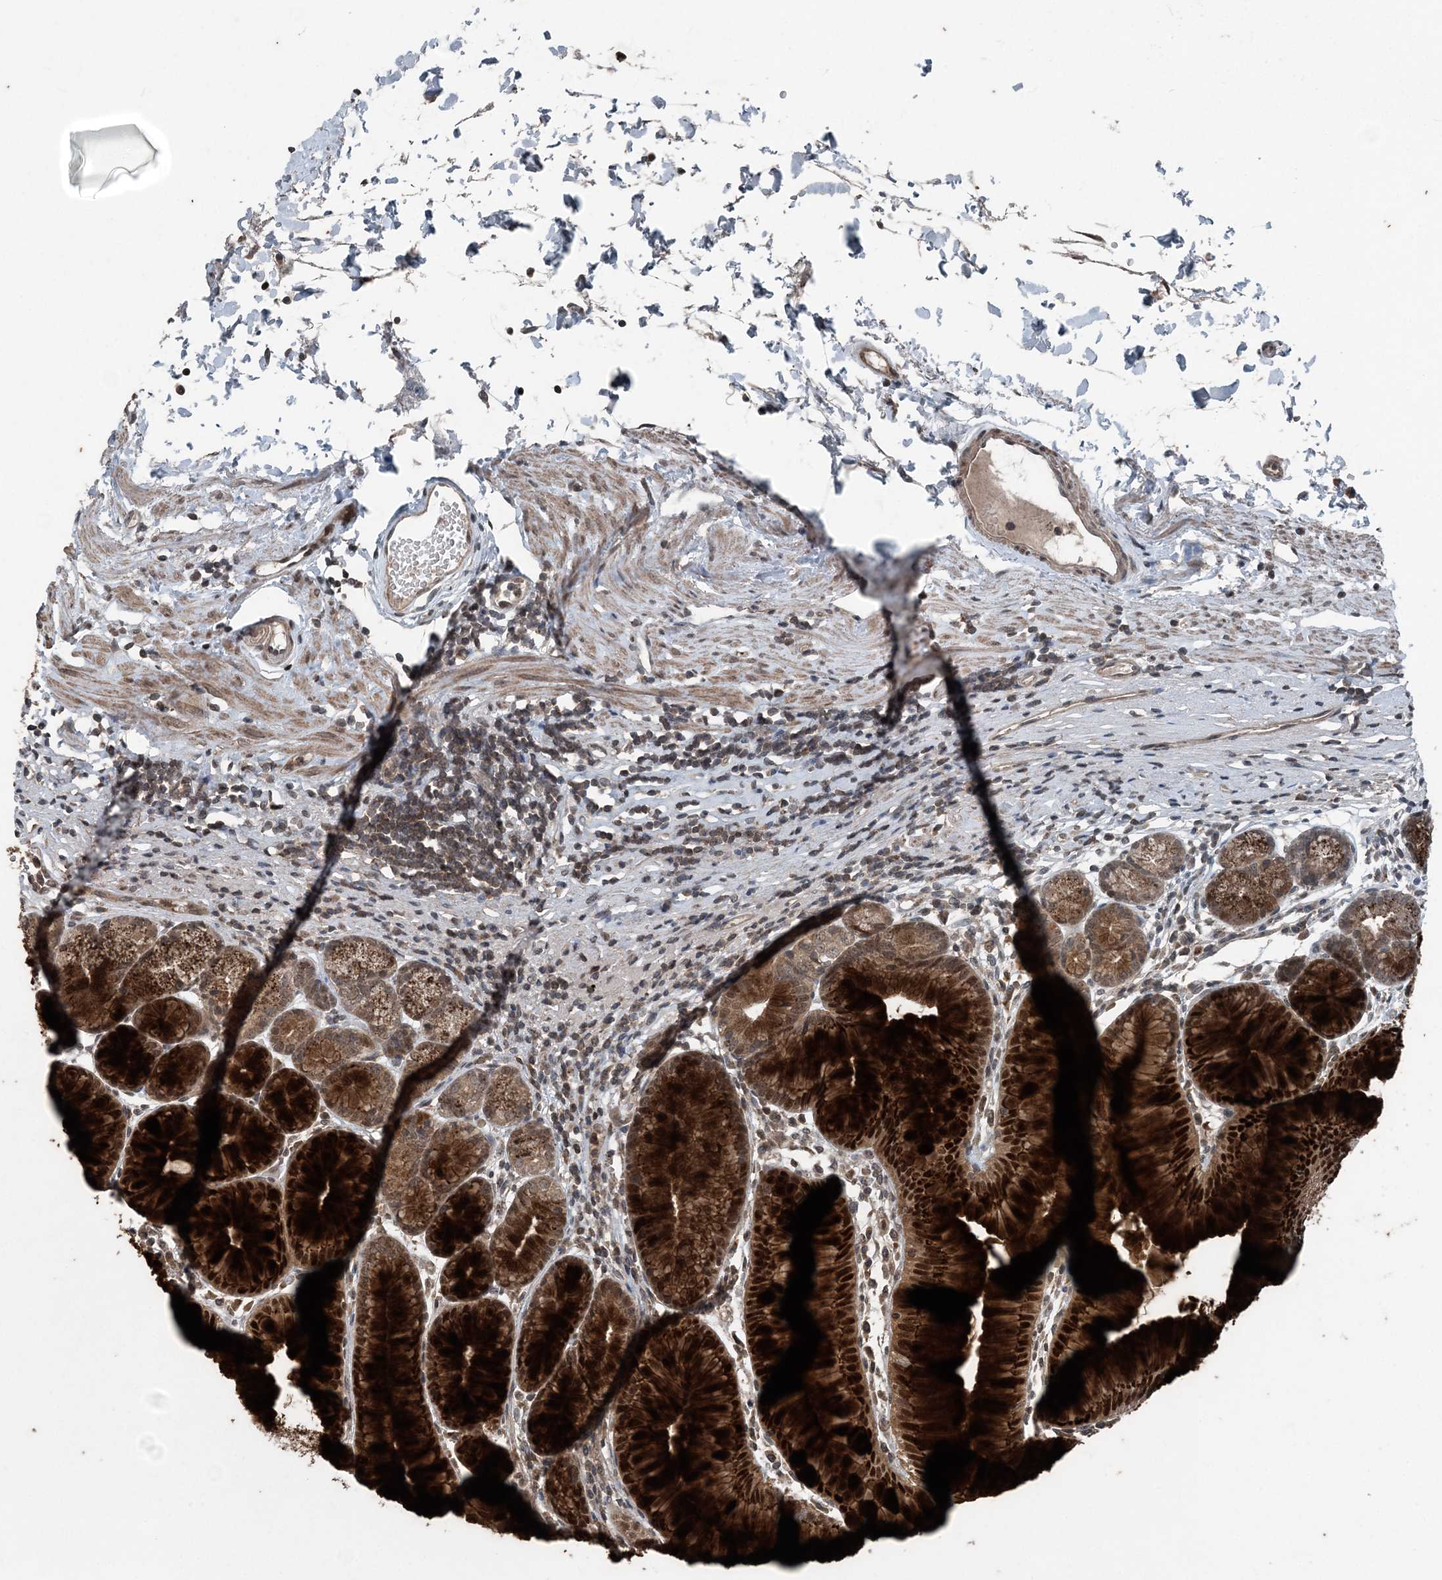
{"staining": {"intensity": "strong", "quantity": "25%-75%", "location": "cytoplasmic/membranous,nuclear"}, "tissue": "stomach", "cell_type": "Glandular cells", "image_type": "normal", "snomed": [{"axis": "morphology", "description": "Normal tissue, NOS"}, {"axis": "topography", "description": "Stomach"}], "caption": "Immunohistochemical staining of benign stomach demonstrates strong cytoplasmic/membranous,nuclear protein positivity in approximately 25%-75% of glandular cells. (DAB = brown stain, brightfield microscopy at high magnification).", "gene": "CFL1", "patient": {"sex": "female", "age": 57}}